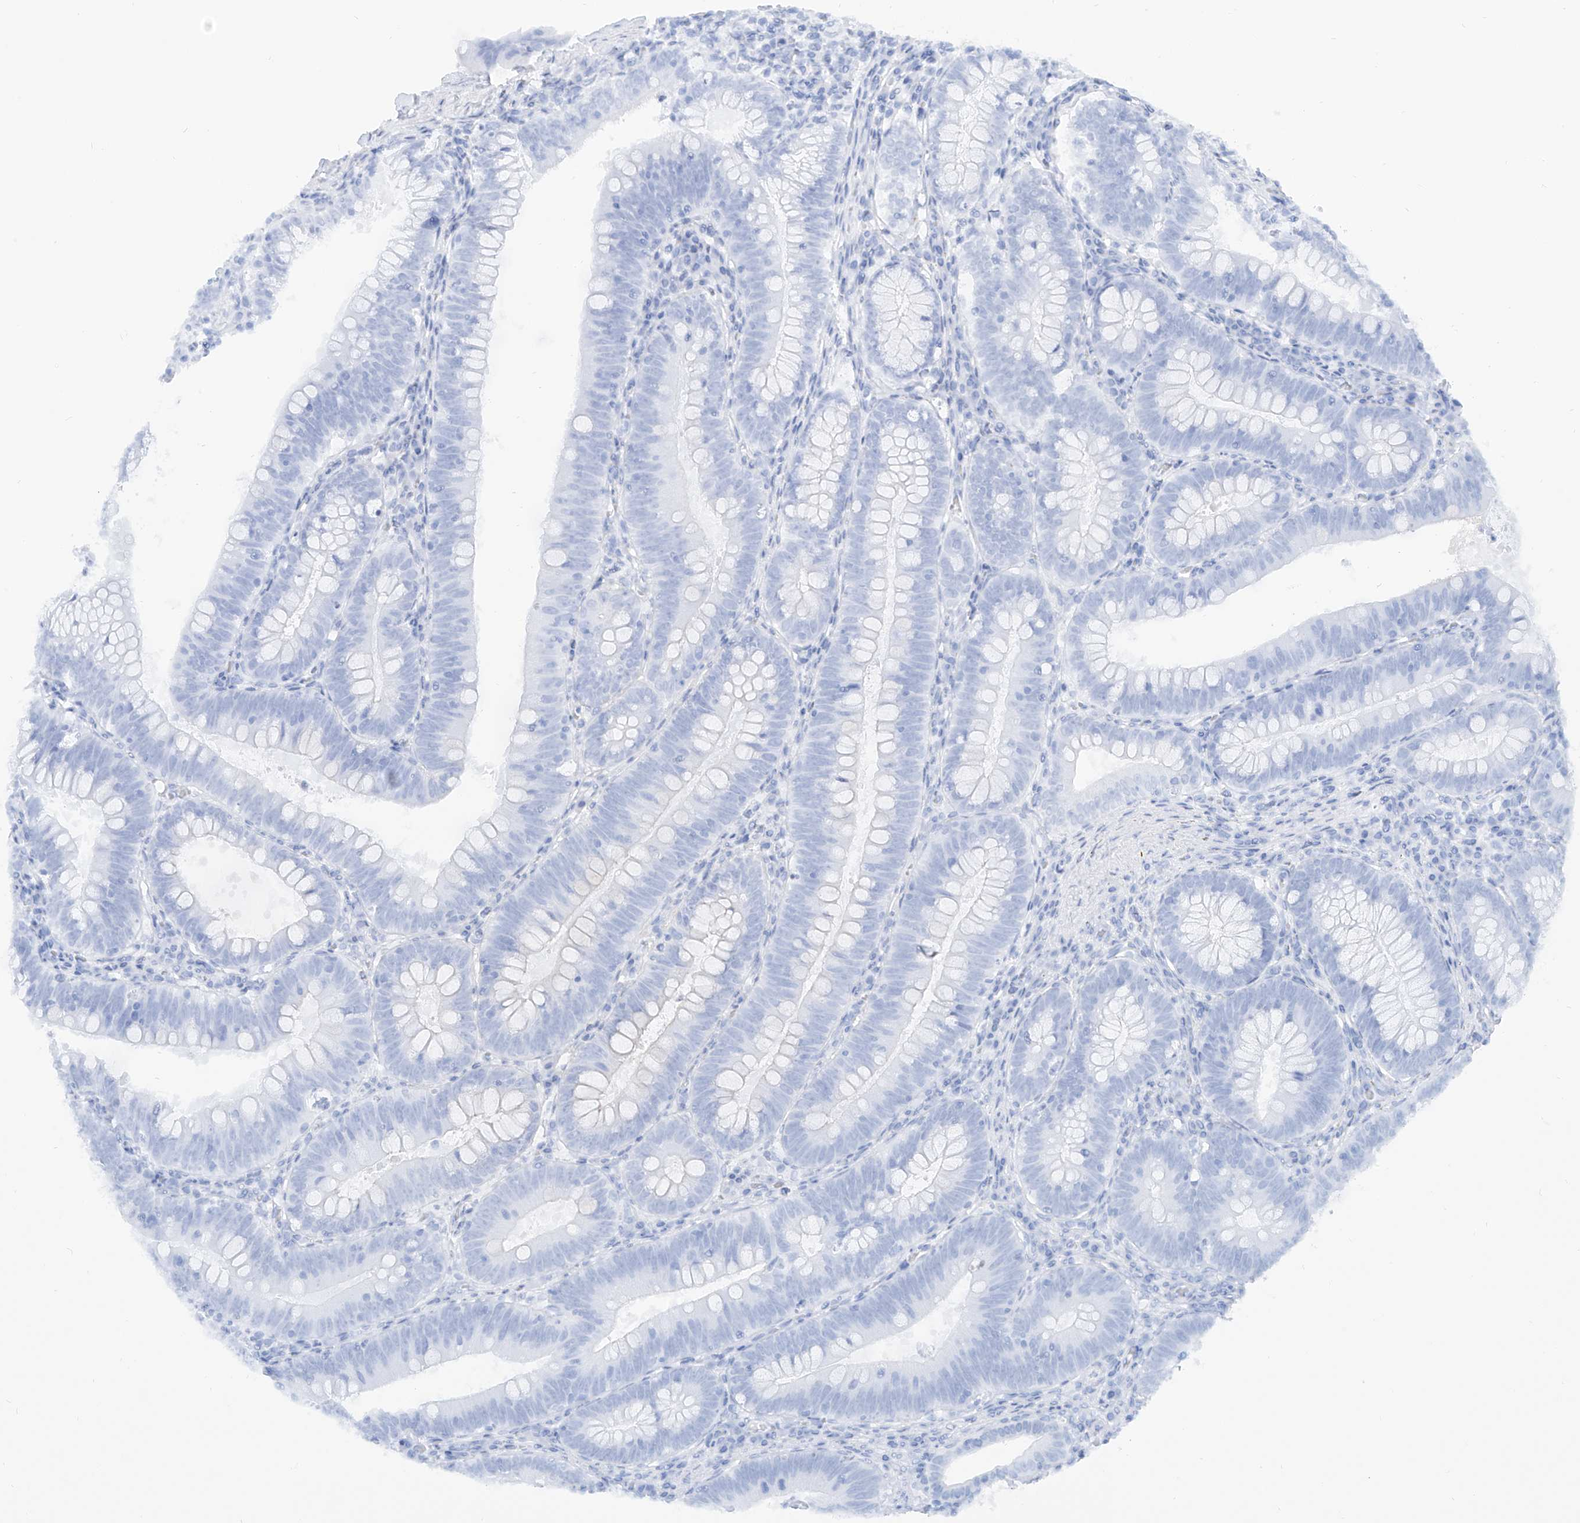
{"staining": {"intensity": "negative", "quantity": "none", "location": "none"}, "tissue": "colorectal cancer", "cell_type": "Tumor cells", "image_type": "cancer", "snomed": [{"axis": "morphology", "description": "Normal tissue, NOS"}, {"axis": "topography", "description": "Colon"}], "caption": "A histopathology image of human colorectal cancer is negative for staining in tumor cells.", "gene": "PDXK", "patient": {"sex": "female", "age": 82}}